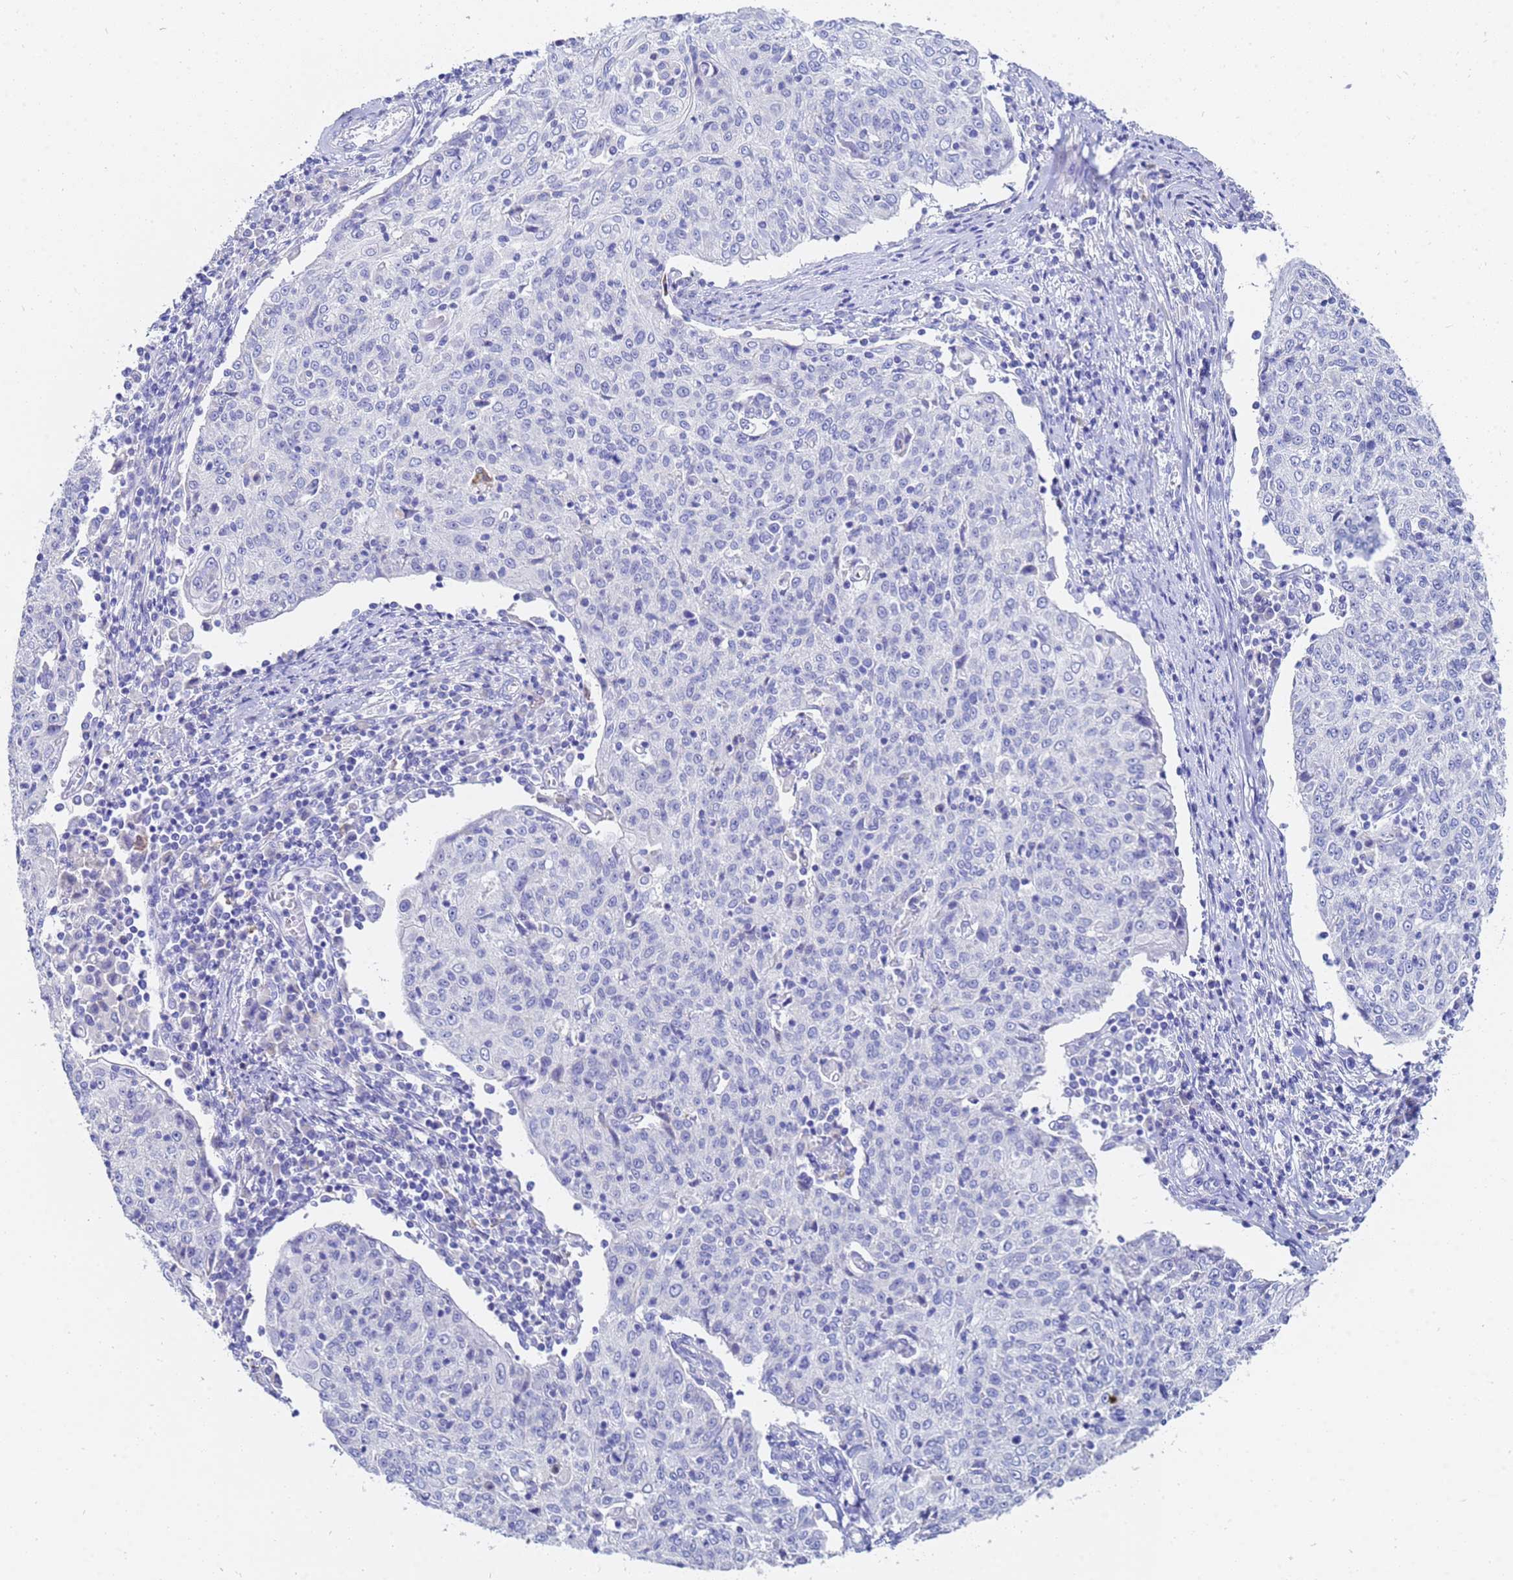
{"staining": {"intensity": "negative", "quantity": "none", "location": "none"}, "tissue": "cervical cancer", "cell_type": "Tumor cells", "image_type": "cancer", "snomed": [{"axis": "morphology", "description": "Squamous cell carcinoma, NOS"}, {"axis": "topography", "description": "Cervix"}], "caption": "Cervical squamous cell carcinoma was stained to show a protein in brown. There is no significant staining in tumor cells.", "gene": "C2orf72", "patient": {"sex": "female", "age": 48}}